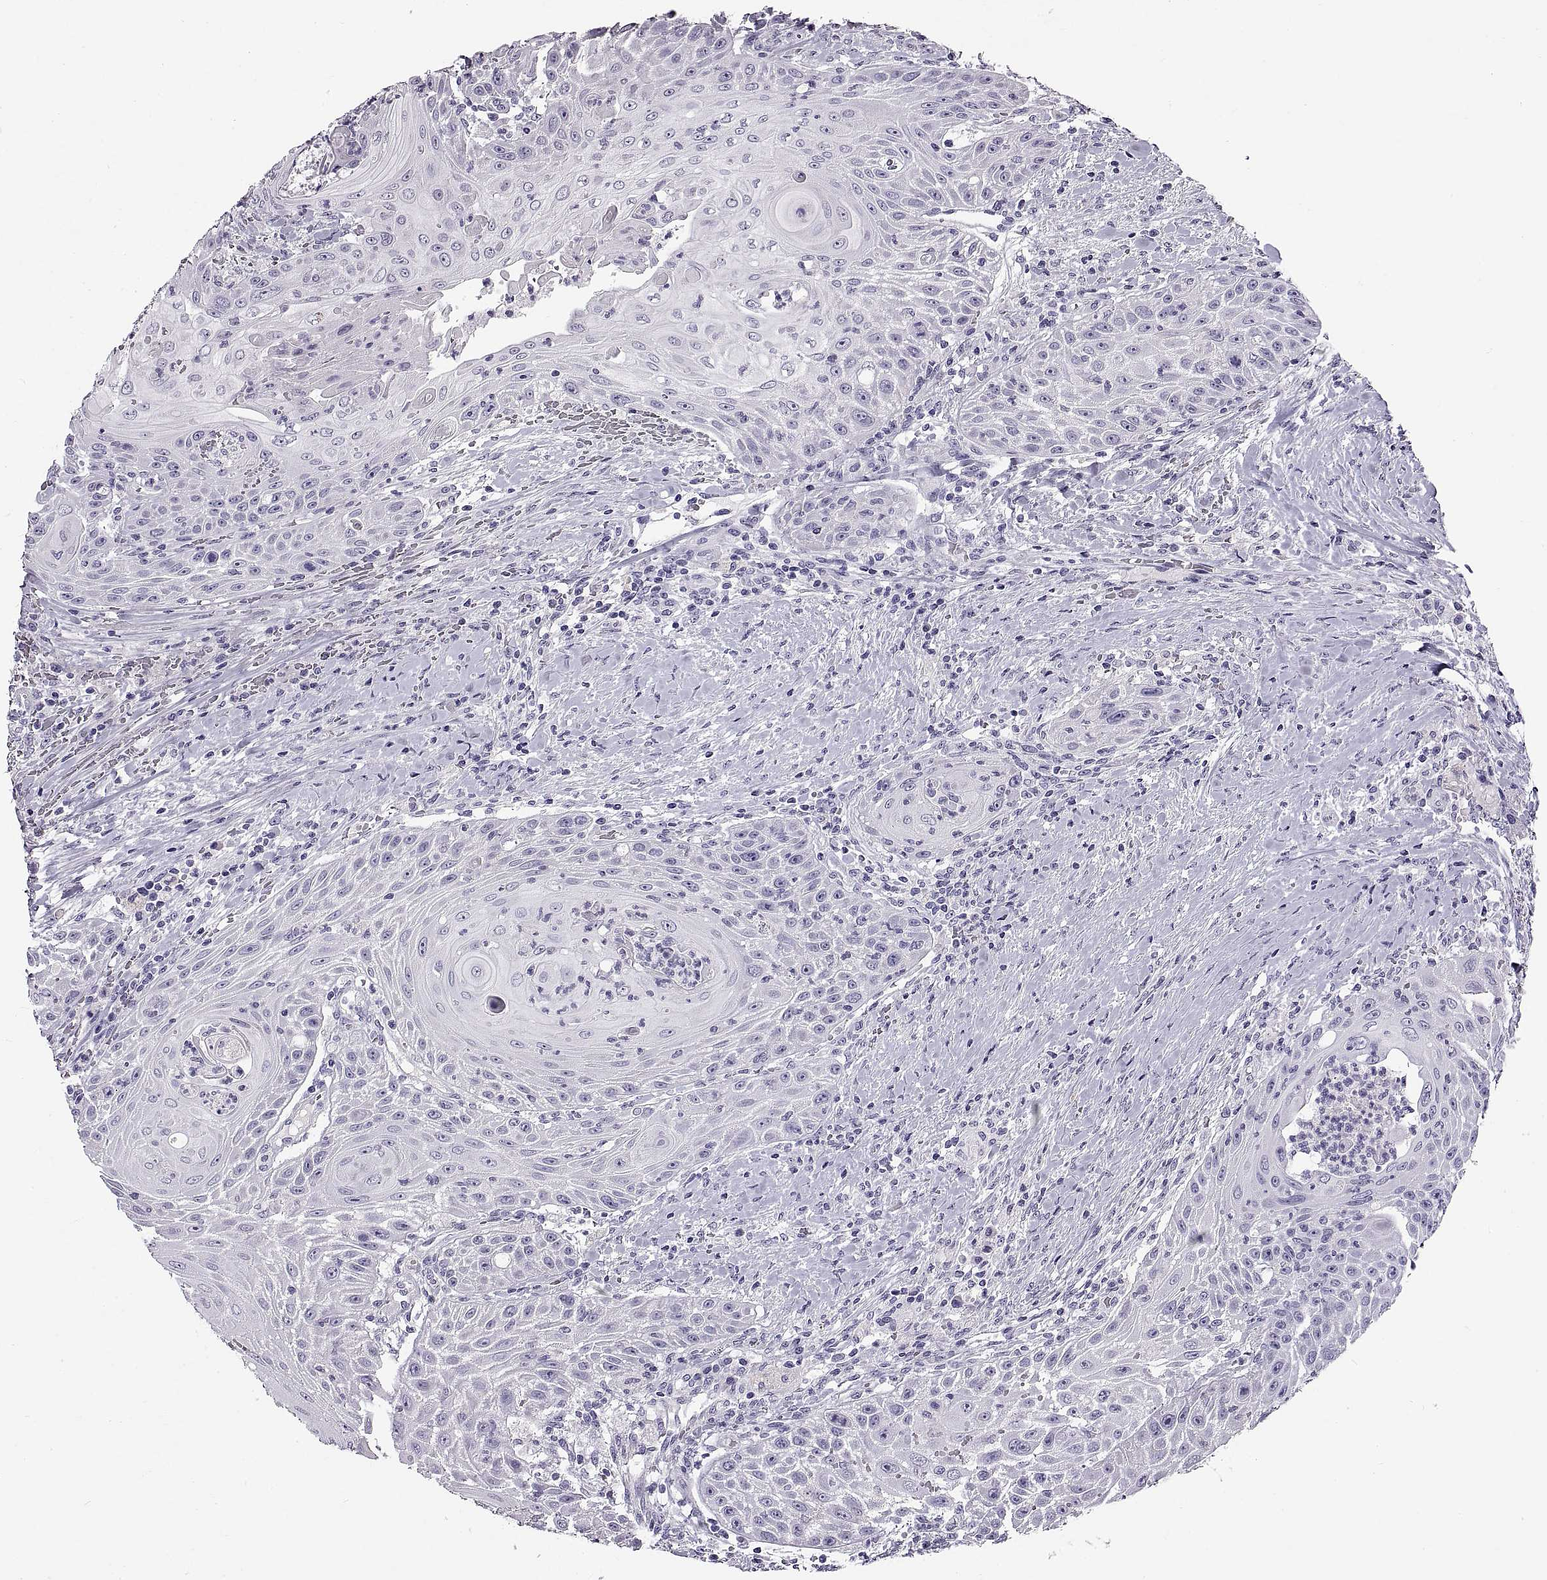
{"staining": {"intensity": "negative", "quantity": "none", "location": "none"}, "tissue": "head and neck cancer", "cell_type": "Tumor cells", "image_type": "cancer", "snomed": [{"axis": "morphology", "description": "Squamous cell carcinoma, NOS"}, {"axis": "topography", "description": "Head-Neck"}], "caption": "The immunohistochemistry (IHC) histopathology image has no significant staining in tumor cells of head and neck squamous cell carcinoma tissue. Brightfield microscopy of IHC stained with DAB (brown) and hematoxylin (blue), captured at high magnification.", "gene": "WFDC8", "patient": {"sex": "male", "age": 69}}